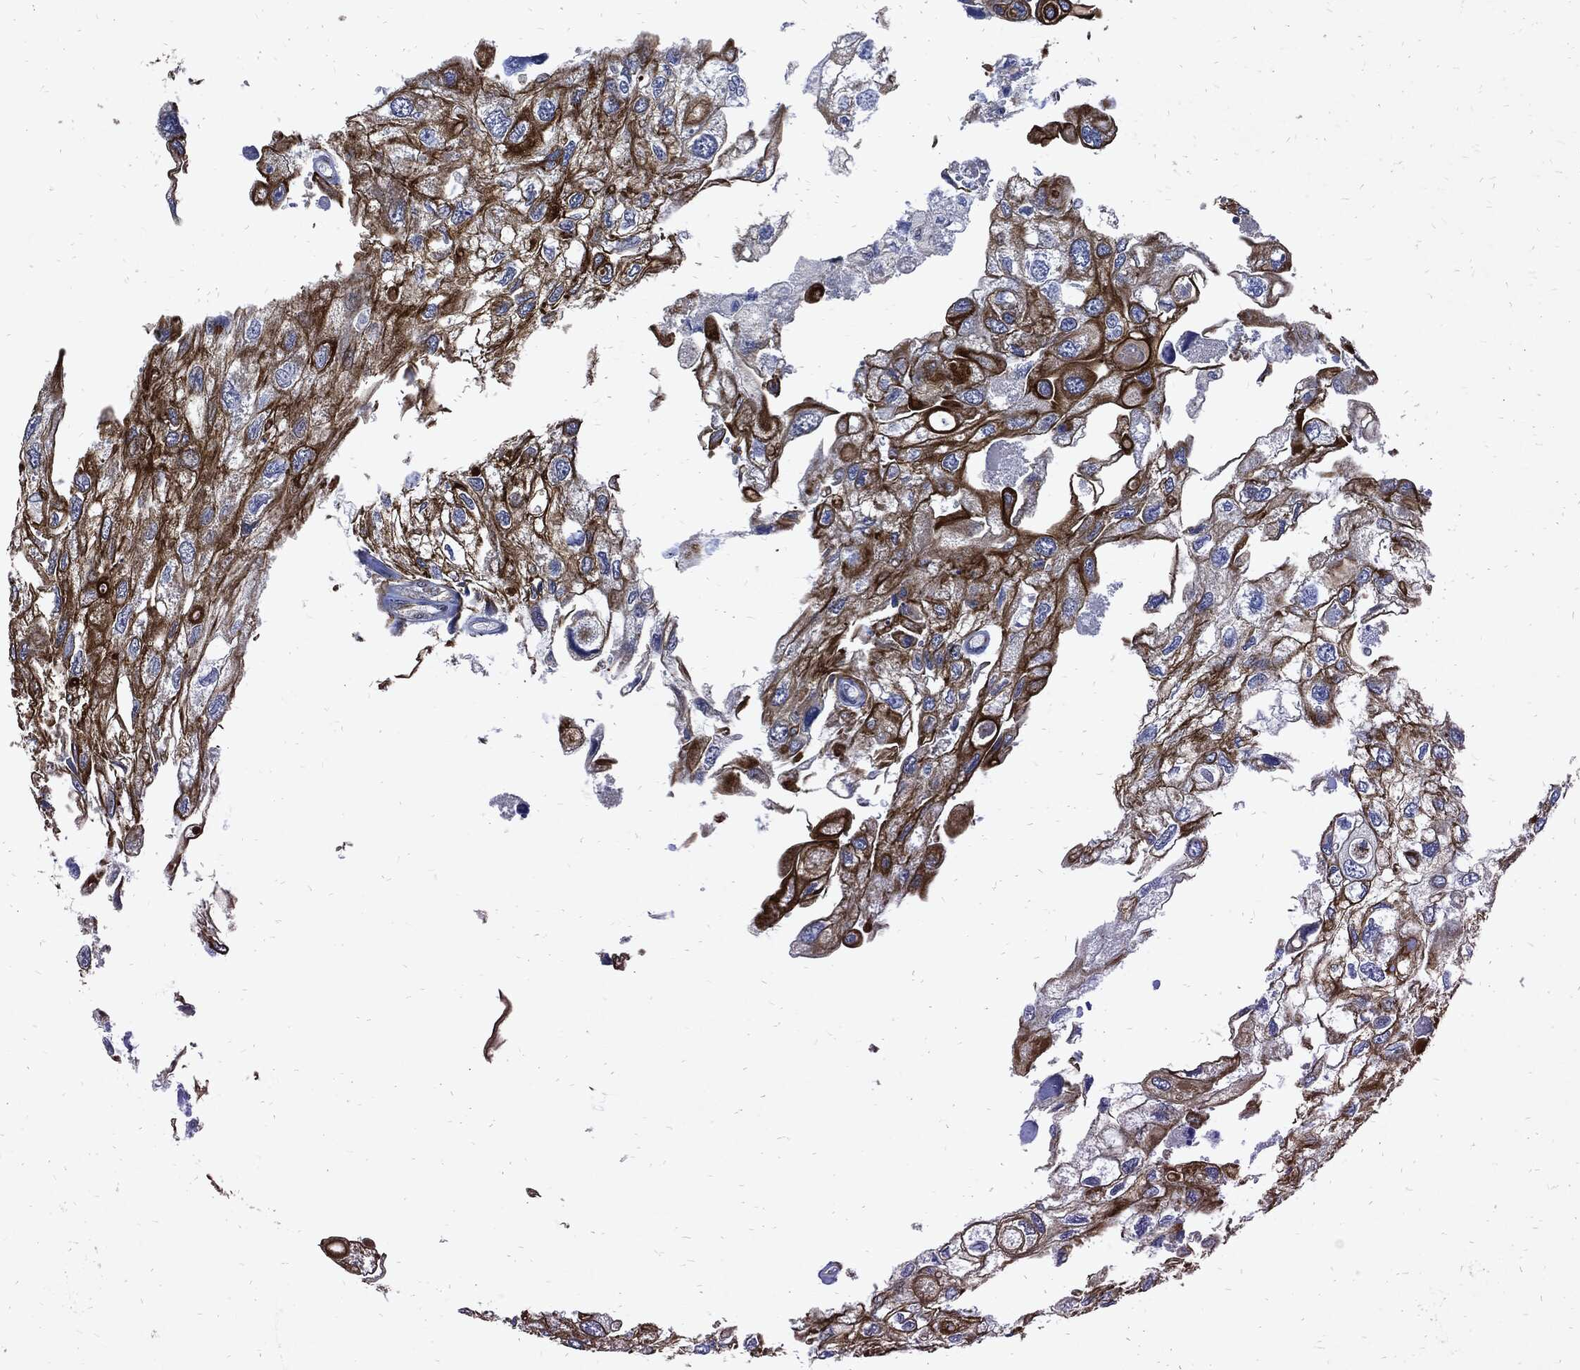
{"staining": {"intensity": "strong", "quantity": "25%-75%", "location": "cytoplasmic/membranous"}, "tissue": "urothelial cancer", "cell_type": "Tumor cells", "image_type": "cancer", "snomed": [{"axis": "morphology", "description": "Urothelial carcinoma, High grade"}, {"axis": "topography", "description": "Urinary bladder"}], "caption": "An image of urothelial cancer stained for a protein displays strong cytoplasmic/membranous brown staining in tumor cells.", "gene": "DCTN1", "patient": {"sex": "male", "age": 59}}